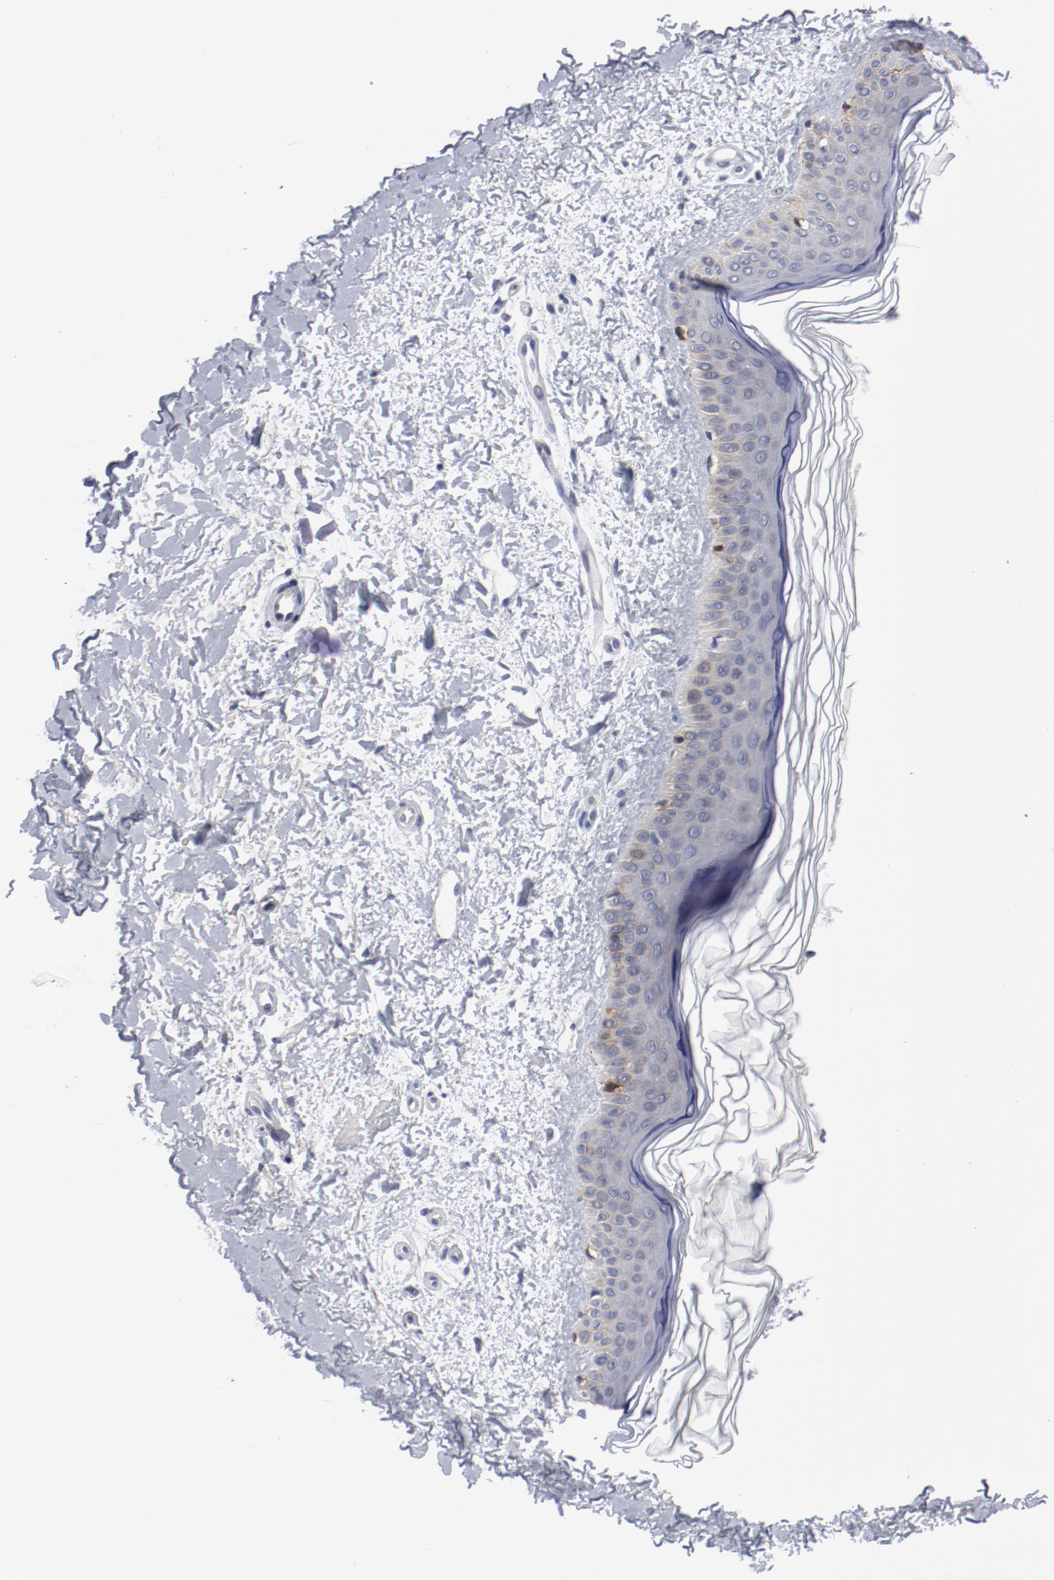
{"staining": {"intensity": "negative", "quantity": "none", "location": "none"}, "tissue": "skin", "cell_type": "Fibroblasts", "image_type": "normal", "snomed": [{"axis": "morphology", "description": "Normal tissue, NOS"}, {"axis": "topography", "description": "Skin"}], "caption": "Immunohistochemical staining of normal skin demonstrates no significant expression in fibroblasts.", "gene": "GPR143", "patient": {"sex": "female", "age": 19}}